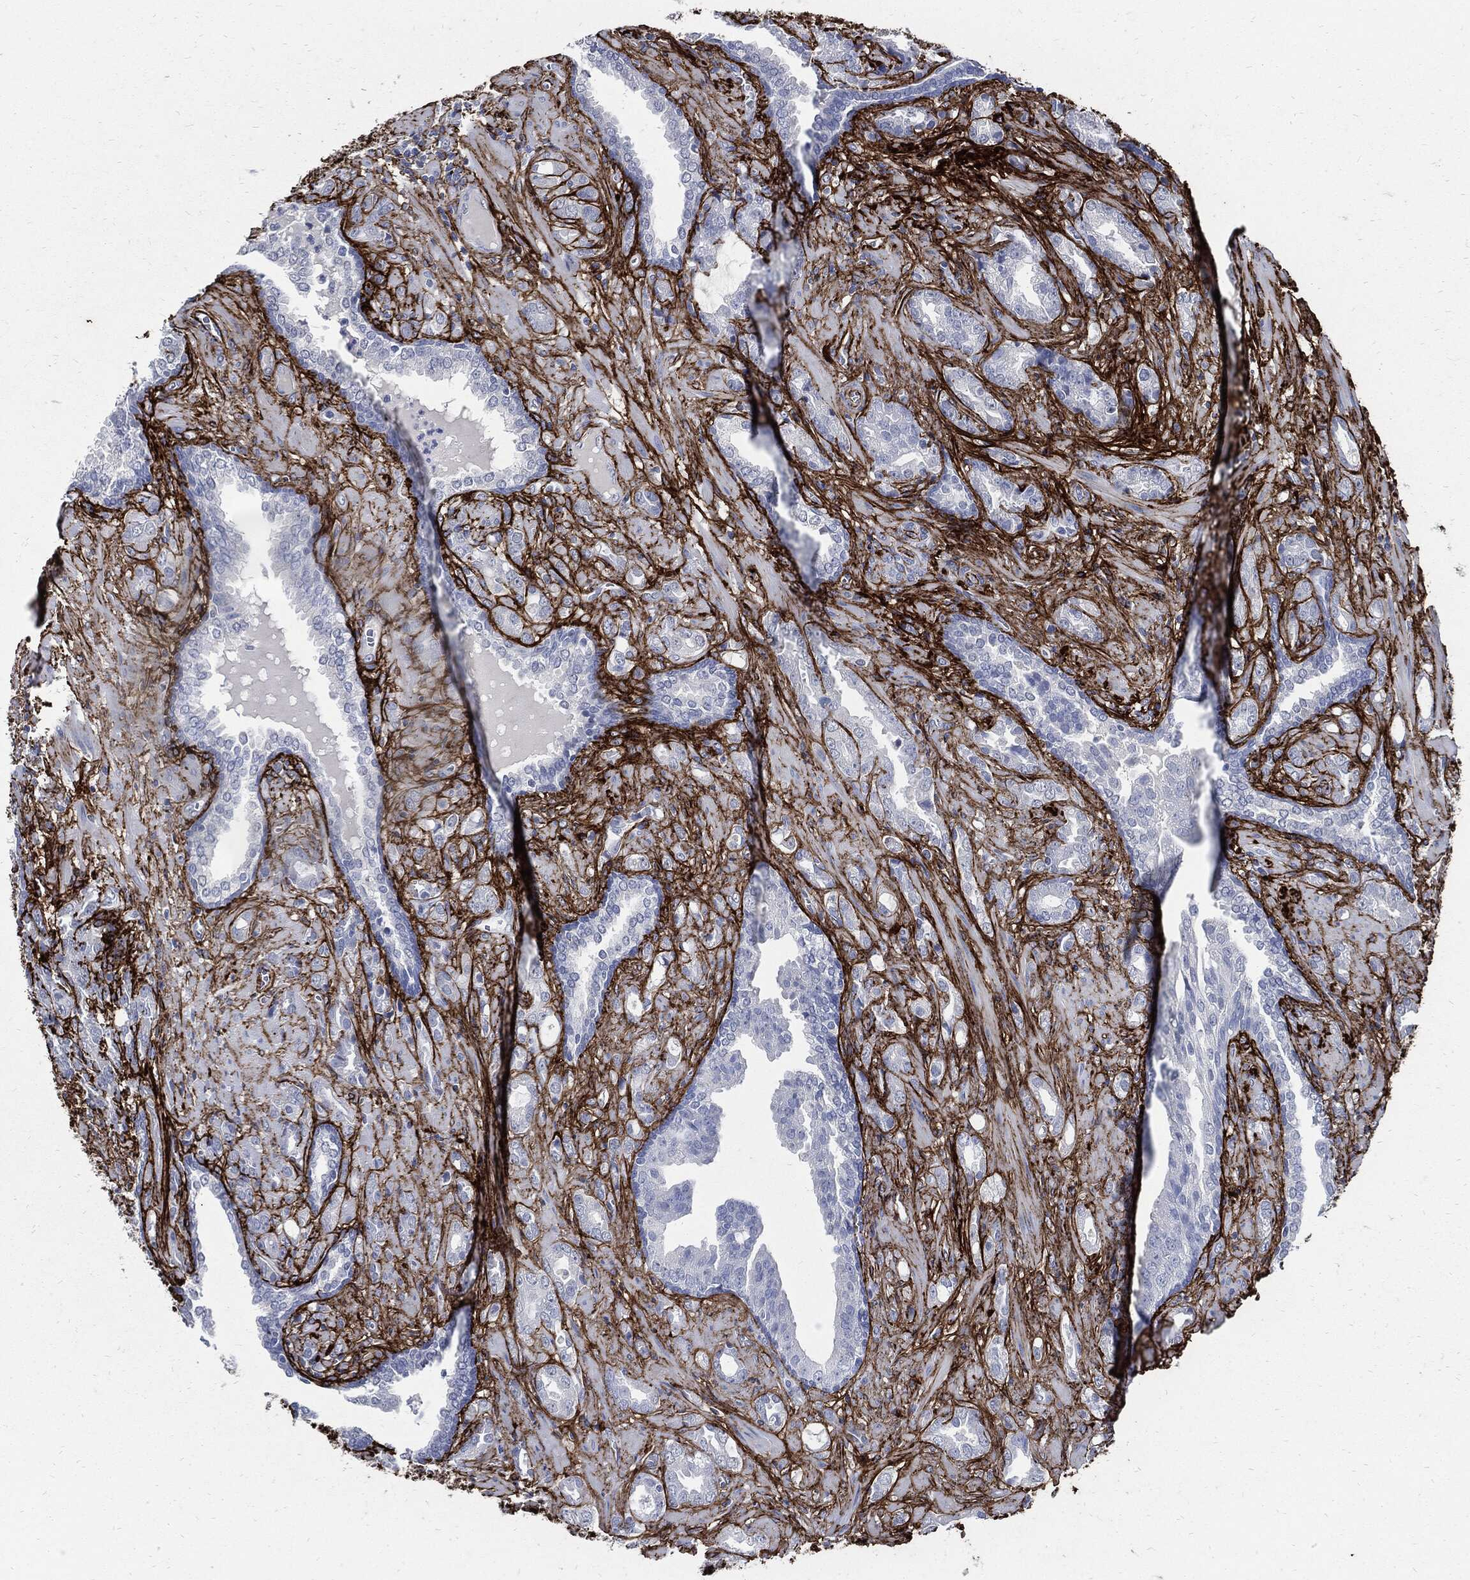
{"staining": {"intensity": "negative", "quantity": "none", "location": "none"}, "tissue": "prostate cancer", "cell_type": "Tumor cells", "image_type": "cancer", "snomed": [{"axis": "morphology", "description": "Adenocarcinoma, NOS"}, {"axis": "topography", "description": "Prostate"}], "caption": "The photomicrograph demonstrates no significant expression in tumor cells of prostate cancer (adenocarcinoma).", "gene": "FBN1", "patient": {"sex": "male", "age": 57}}